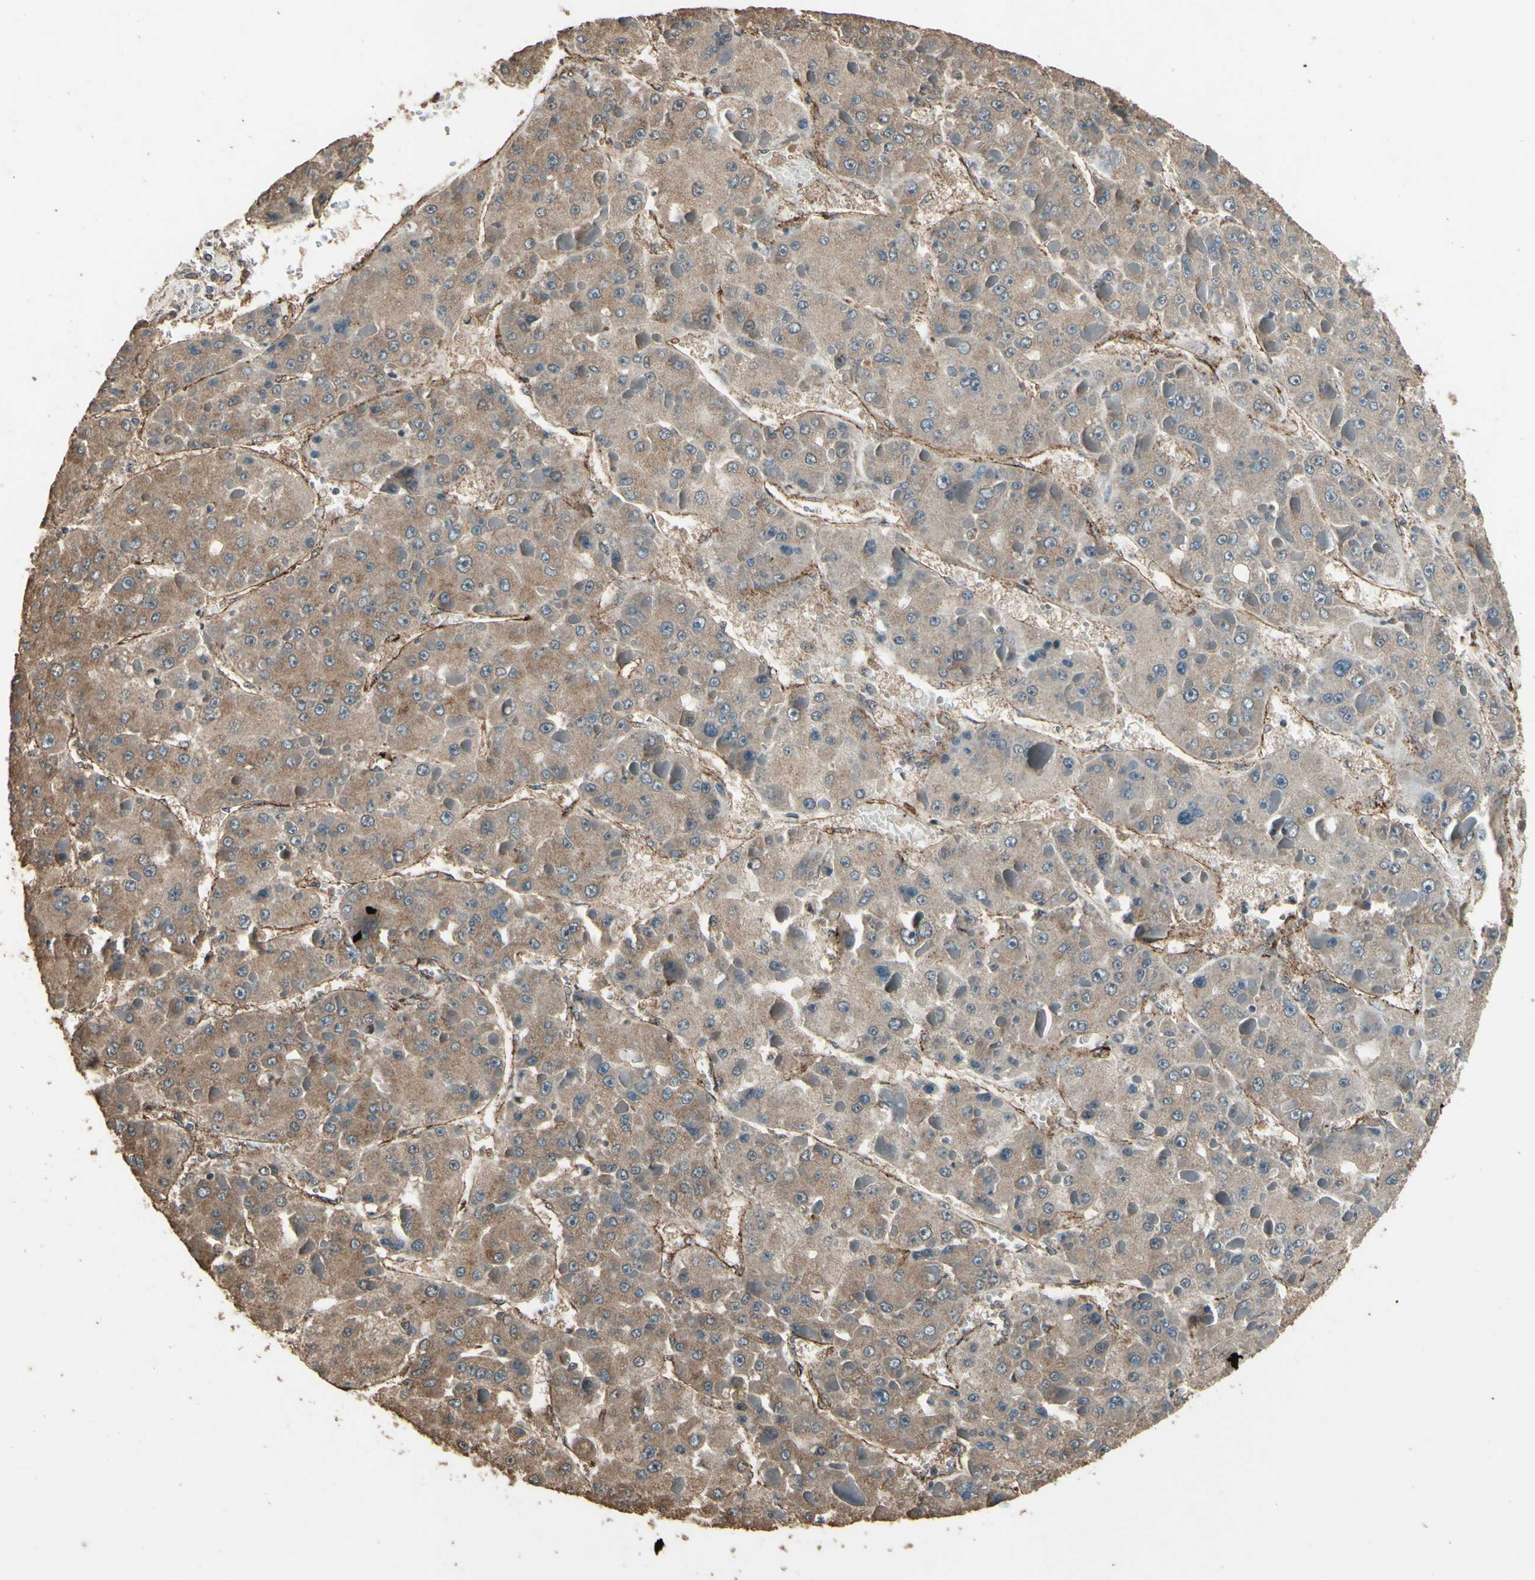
{"staining": {"intensity": "moderate", "quantity": ">75%", "location": "cytoplasmic/membranous"}, "tissue": "liver cancer", "cell_type": "Tumor cells", "image_type": "cancer", "snomed": [{"axis": "morphology", "description": "Carcinoma, Hepatocellular, NOS"}, {"axis": "topography", "description": "Liver"}], "caption": "There is medium levels of moderate cytoplasmic/membranous positivity in tumor cells of liver cancer (hepatocellular carcinoma), as demonstrated by immunohistochemical staining (brown color).", "gene": "TSPO", "patient": {"sex": "female", "age": 73}}